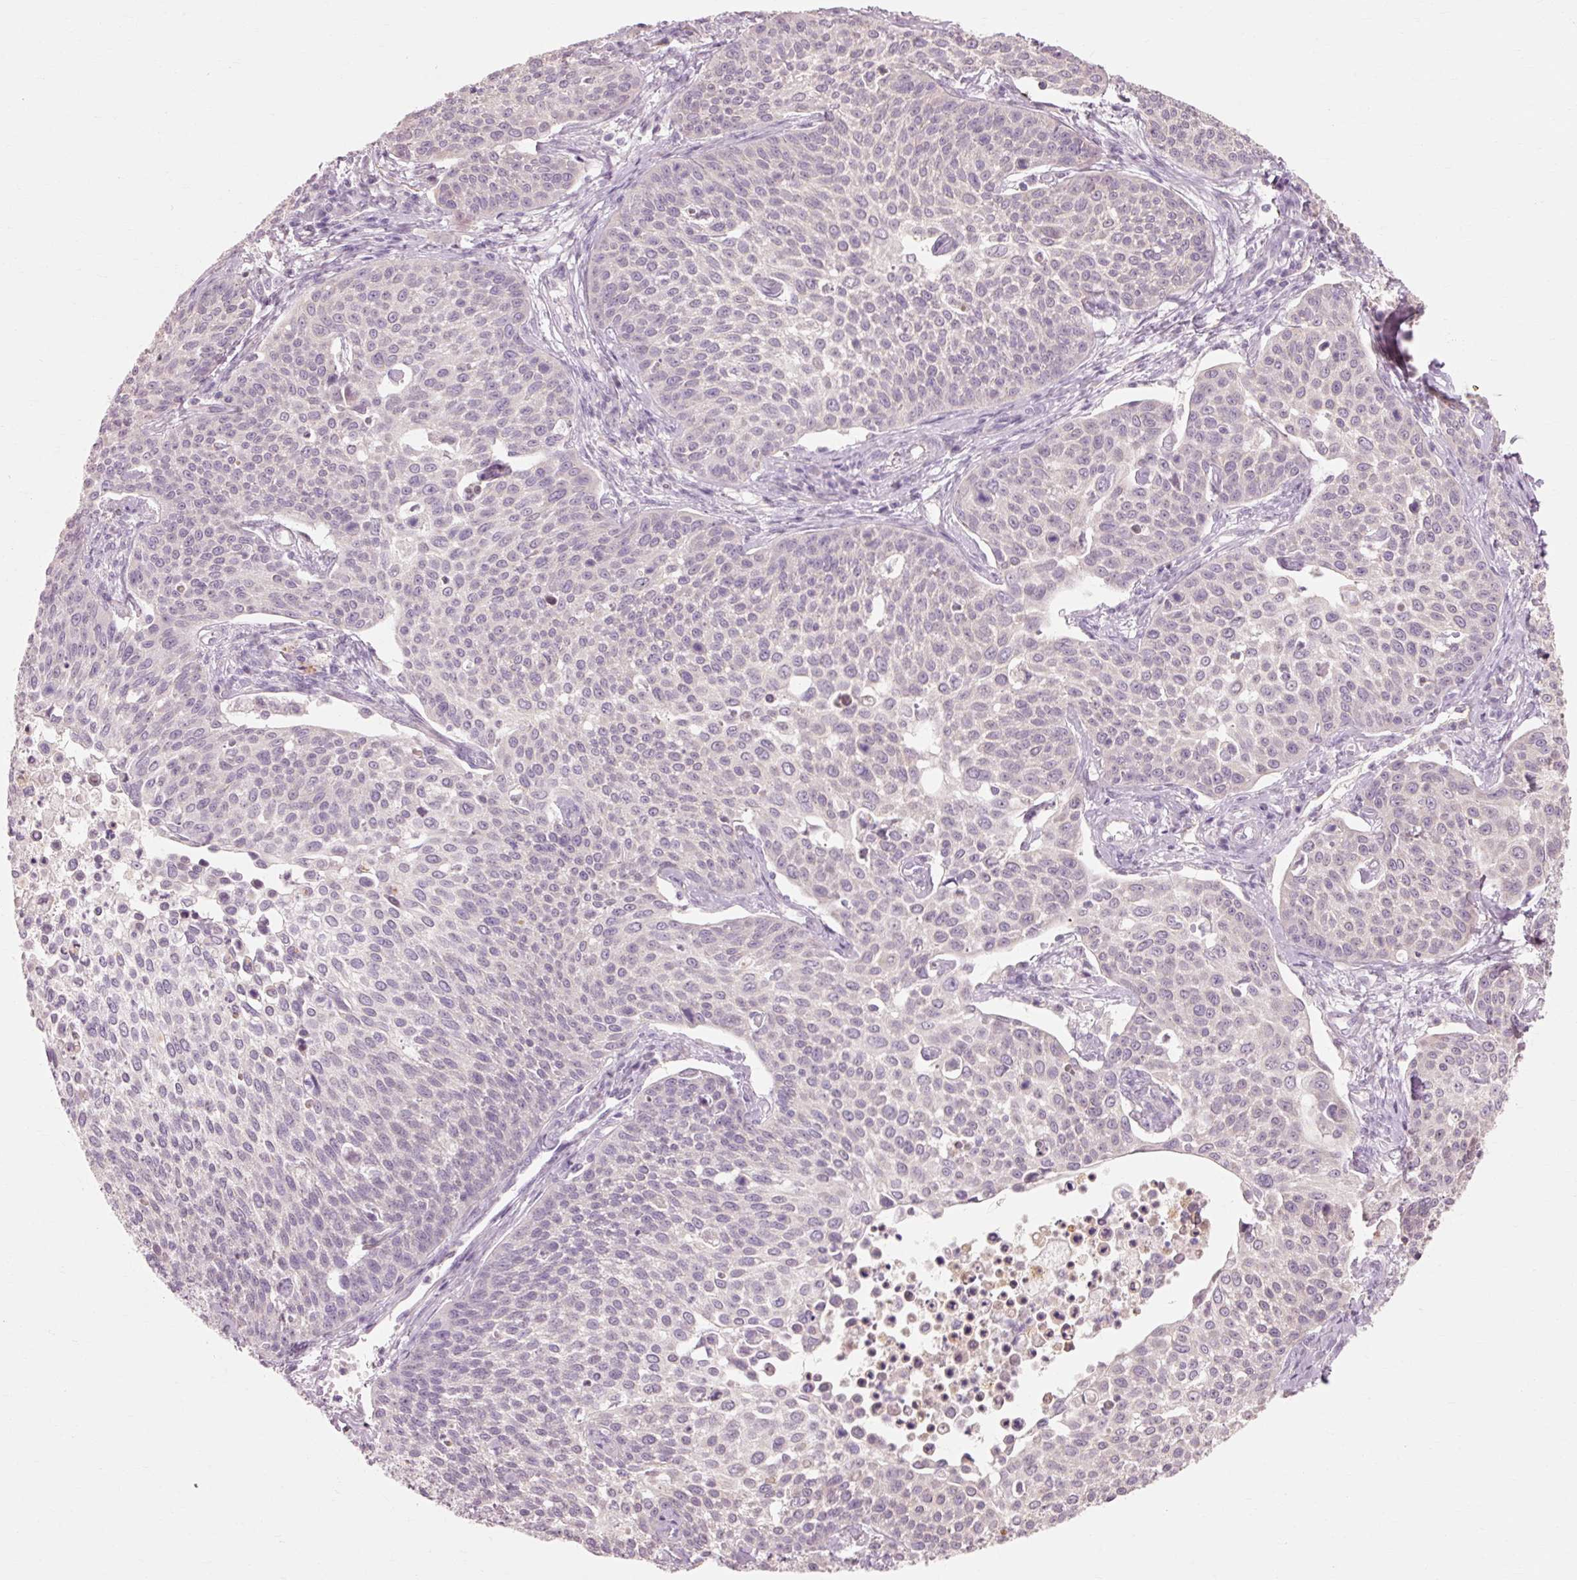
{"staining": {"intensity": "negative", "quantity": "none", "location": "none"}, "tissue": "cervical cancer", "cell_type": "Tumor cells", "image_type": "cancer", "snomed": [{"axis": "morphology", "description": "Squamous cell carcinoma, NOS"}, {"axis": "topography", "description": "Cervix"}], "caption": "Immunohistochemistry (IHC) of human cervical cancer reveals no positivity in tumor cells.", "gene": "TRIM73", "patient": {"sex": "female", "age": 34}}